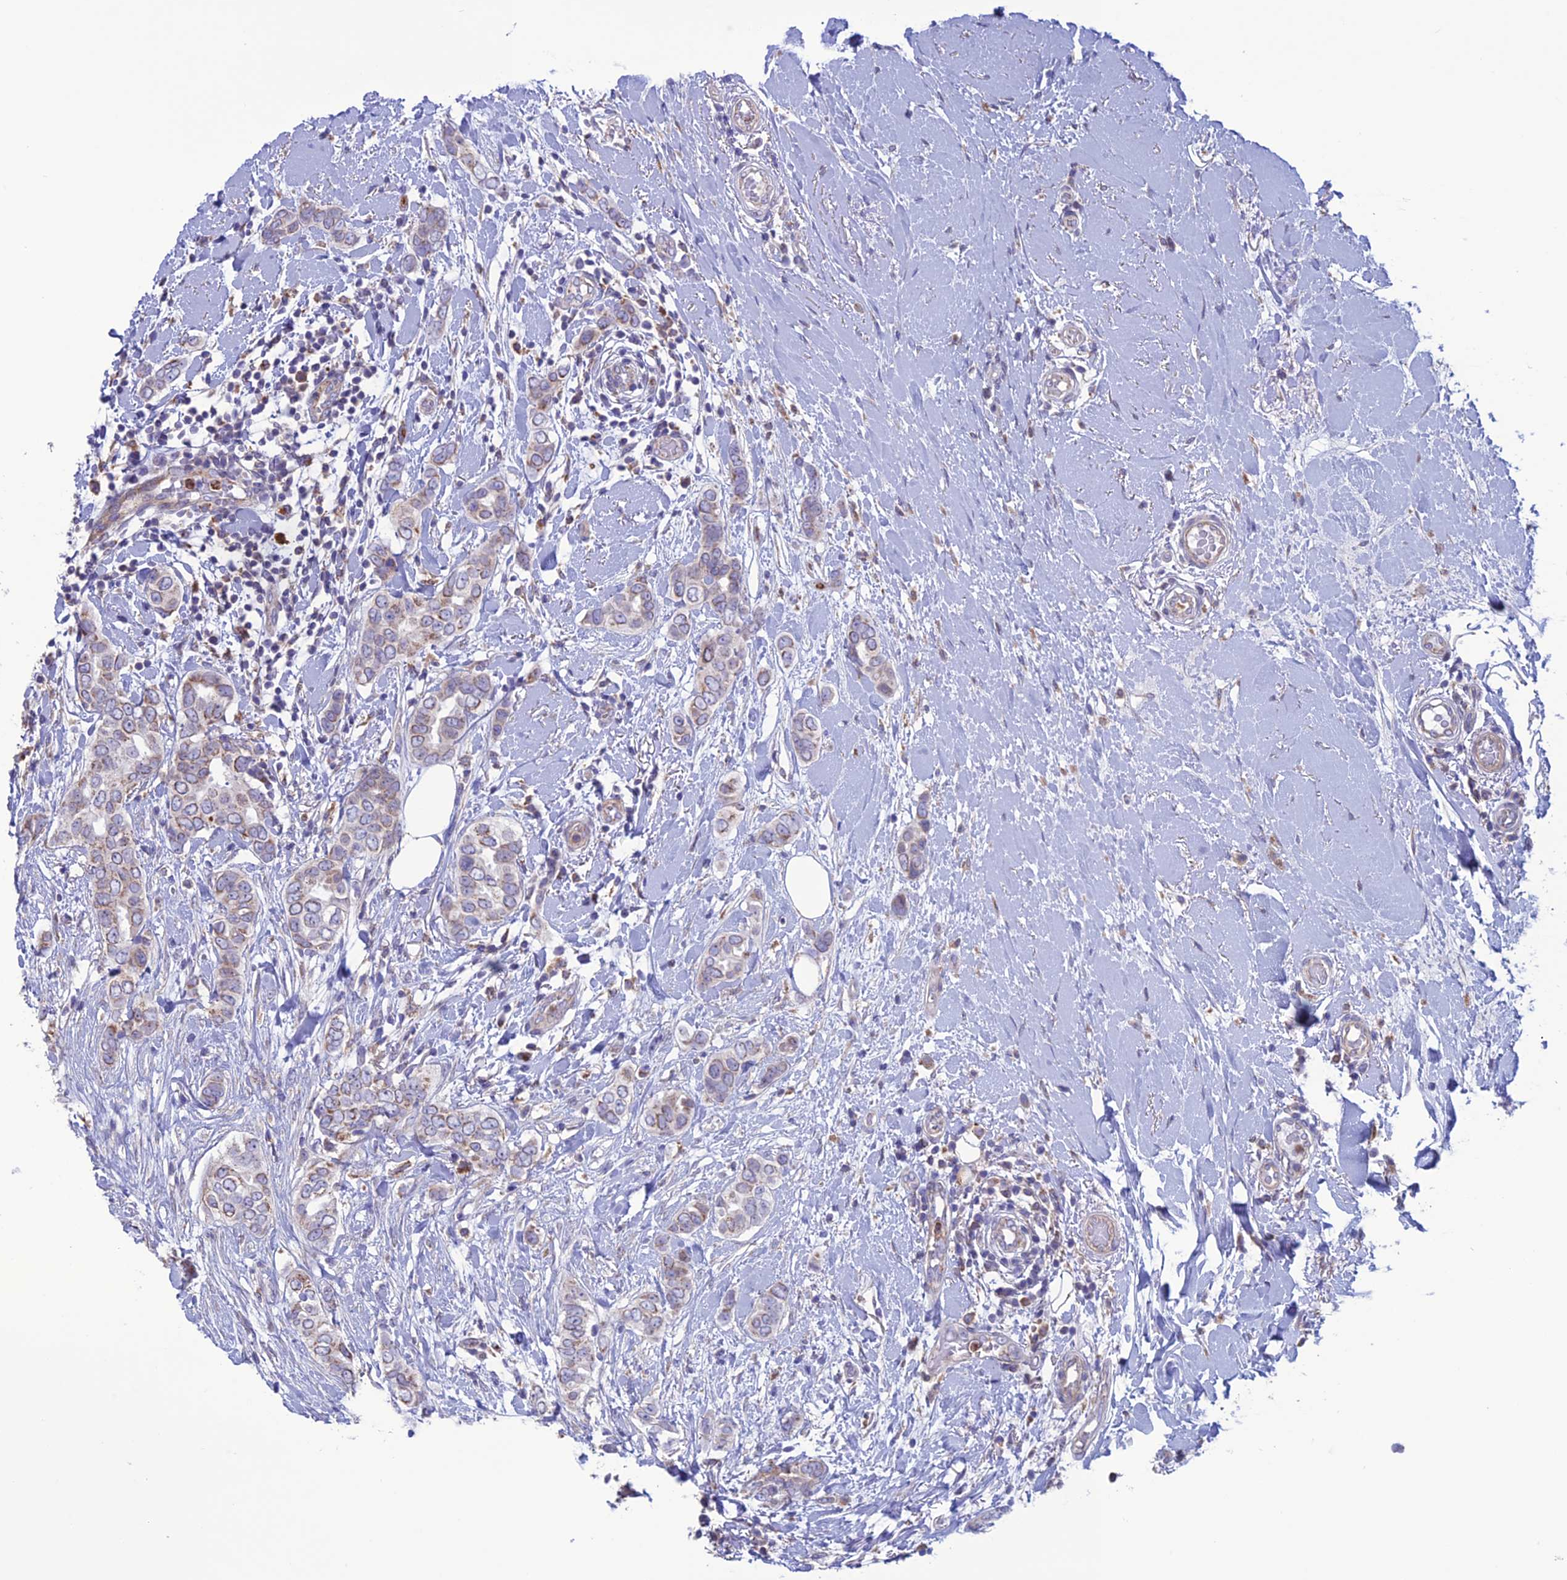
{"staining": {"intensity": "weak", "quantity": "<25%", "location": "cytoplasmic/membranous"}, "tissue": "breast cancer", "cell_type": "Tumor cells", "image_type": "cancer", "snomed": [{"axis": "morphology", "description": "Lobular carcinoma"}, {"axis": "topography", "description": "Breast"}], "caption": "The image demonstrates no staining of tumor cells in breast cancer. (IHC, brightfield microscopy, high magnification).", "gene": "CLCN7", "patient": {"sex": "female", "age": 51}}